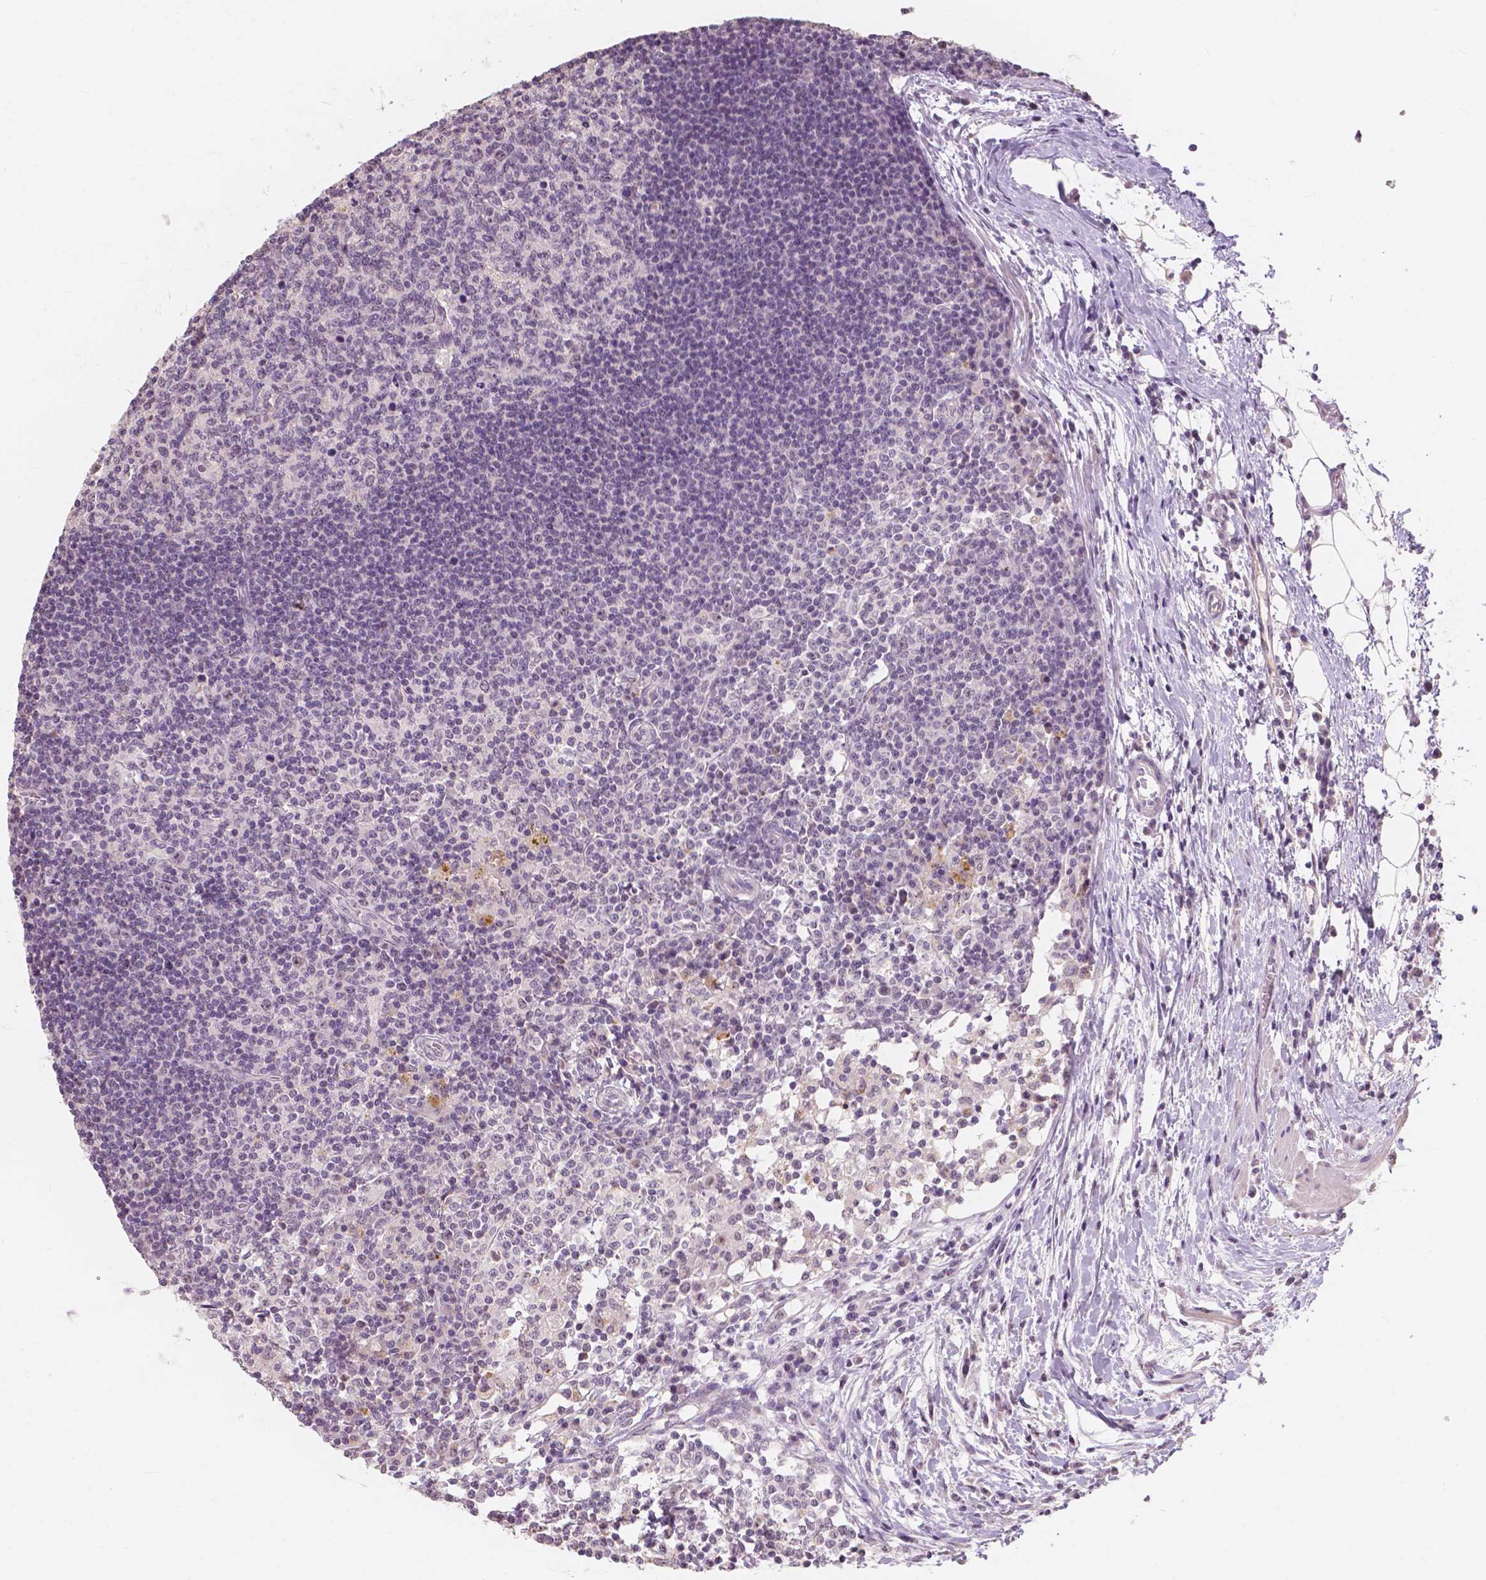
{"staining": {"intensity": "negative", "quantity": "none", "location": "none"}, "tissue": "lymph node", "cell_type": "Germinal center cells", "image_type": "normal", "snomed": [{"axis": "morphology", "description": "Normal tissue, NOS"}, {"axis": "topography", "description": "Lymph node"}], "caption": "There is no significant positivity in germinal center cells of lymph node. Nuclei are stained in blue.", "gene": "NOLC1", "patient": {"sex": "female", "age": 72}}